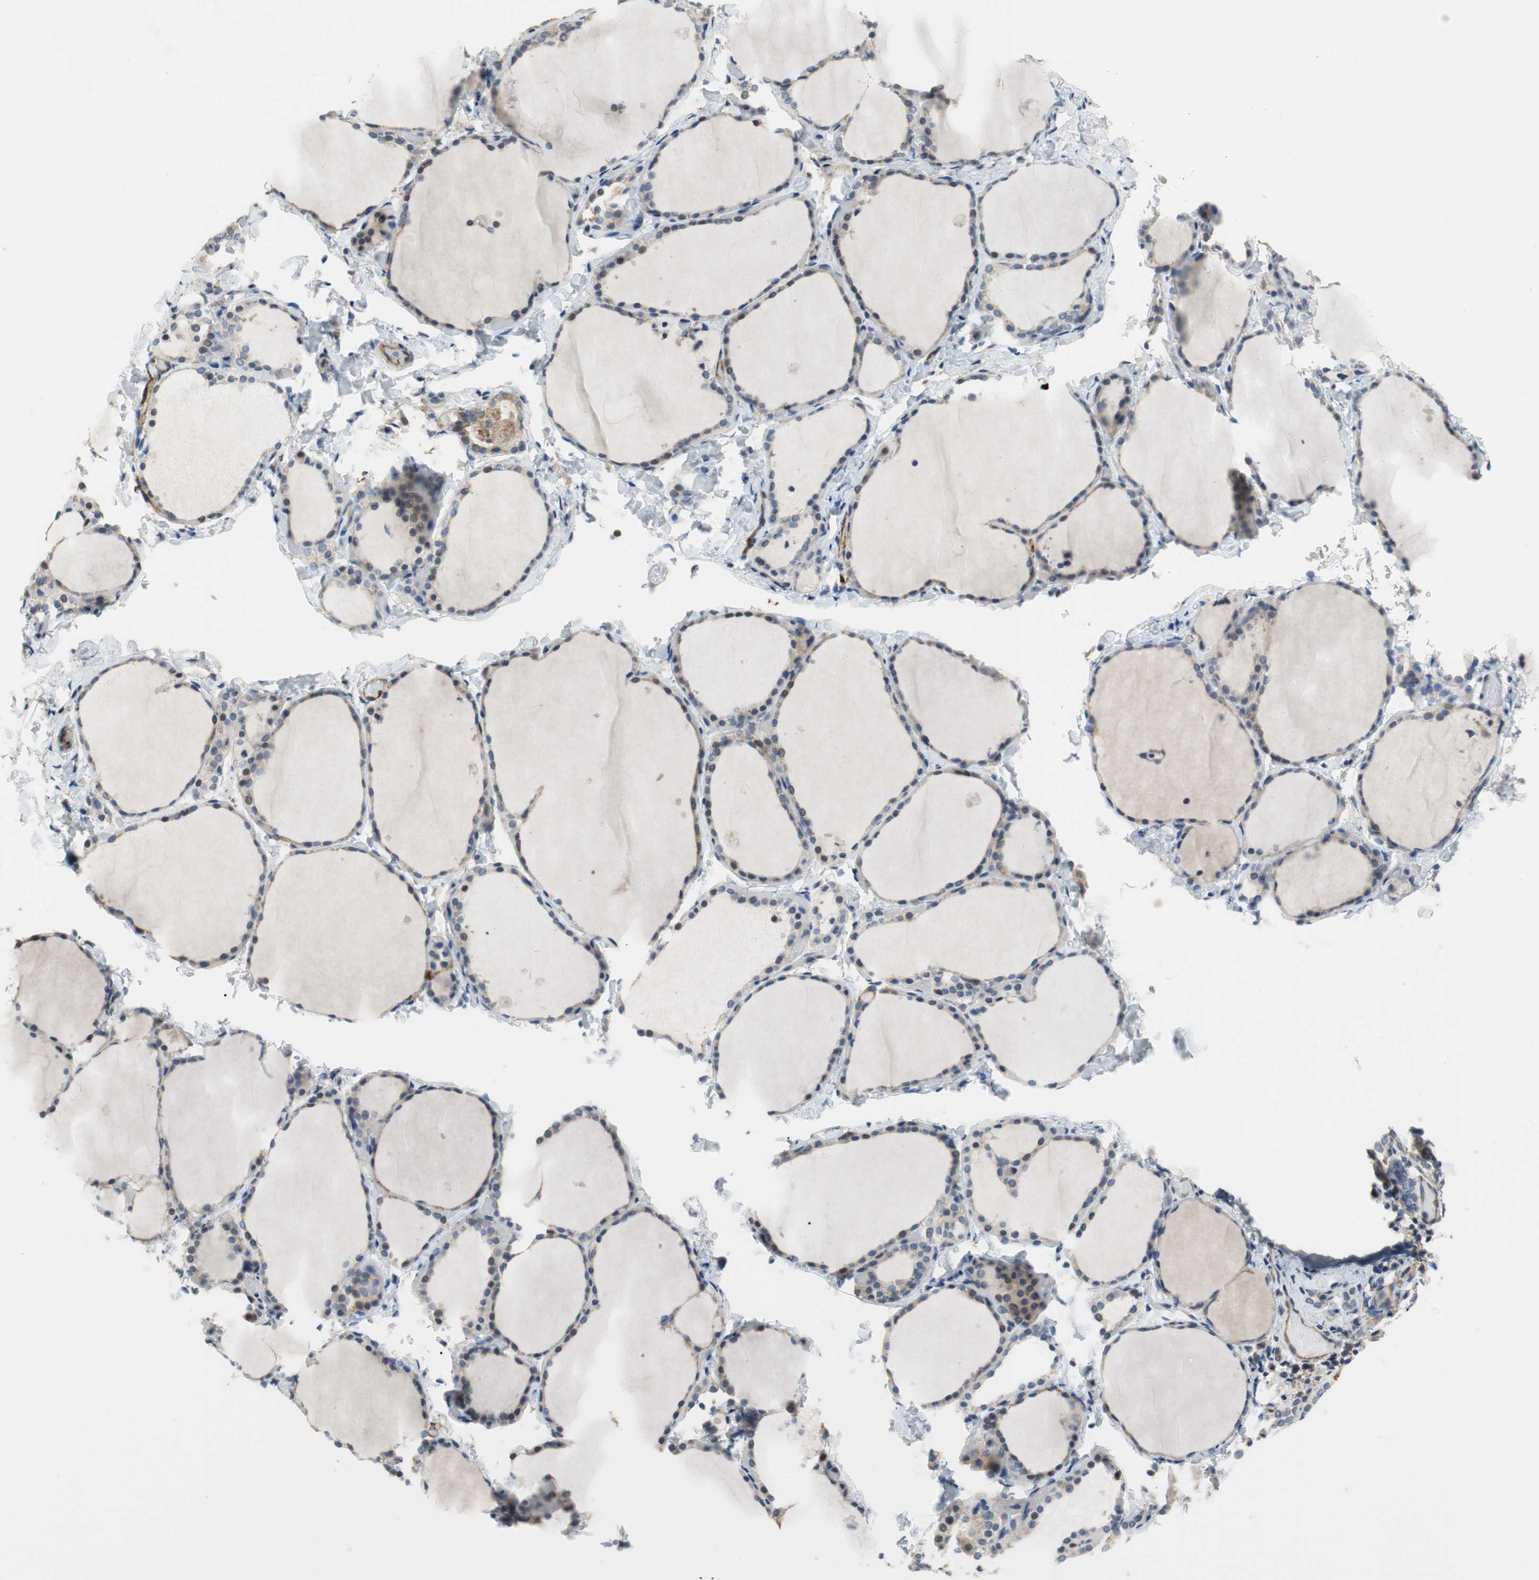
{"staining": {"intensity": "weak", "quantity": ">75%", "location": "cytoplasmic/membranous"}, "tissue": "thyroid gland", "cell_type": "Glandular cells", "image_type": "normal", "snomed": [{"axis": "morphology", "description": "Normal tissue, NOS"}, {"axis": "morphology", "description": "Papillary adenocarcinoma, NOS"}, {"axis": "topography", "description": "Thyroid gland"}], "caption": "Thyroid gland stained with a brown dye shows weak cytoplasmic/membranous positive staining in about >75% of glandular cells.", "gene": "ALPL", "patient": {"sex": "female", "age": 30}}